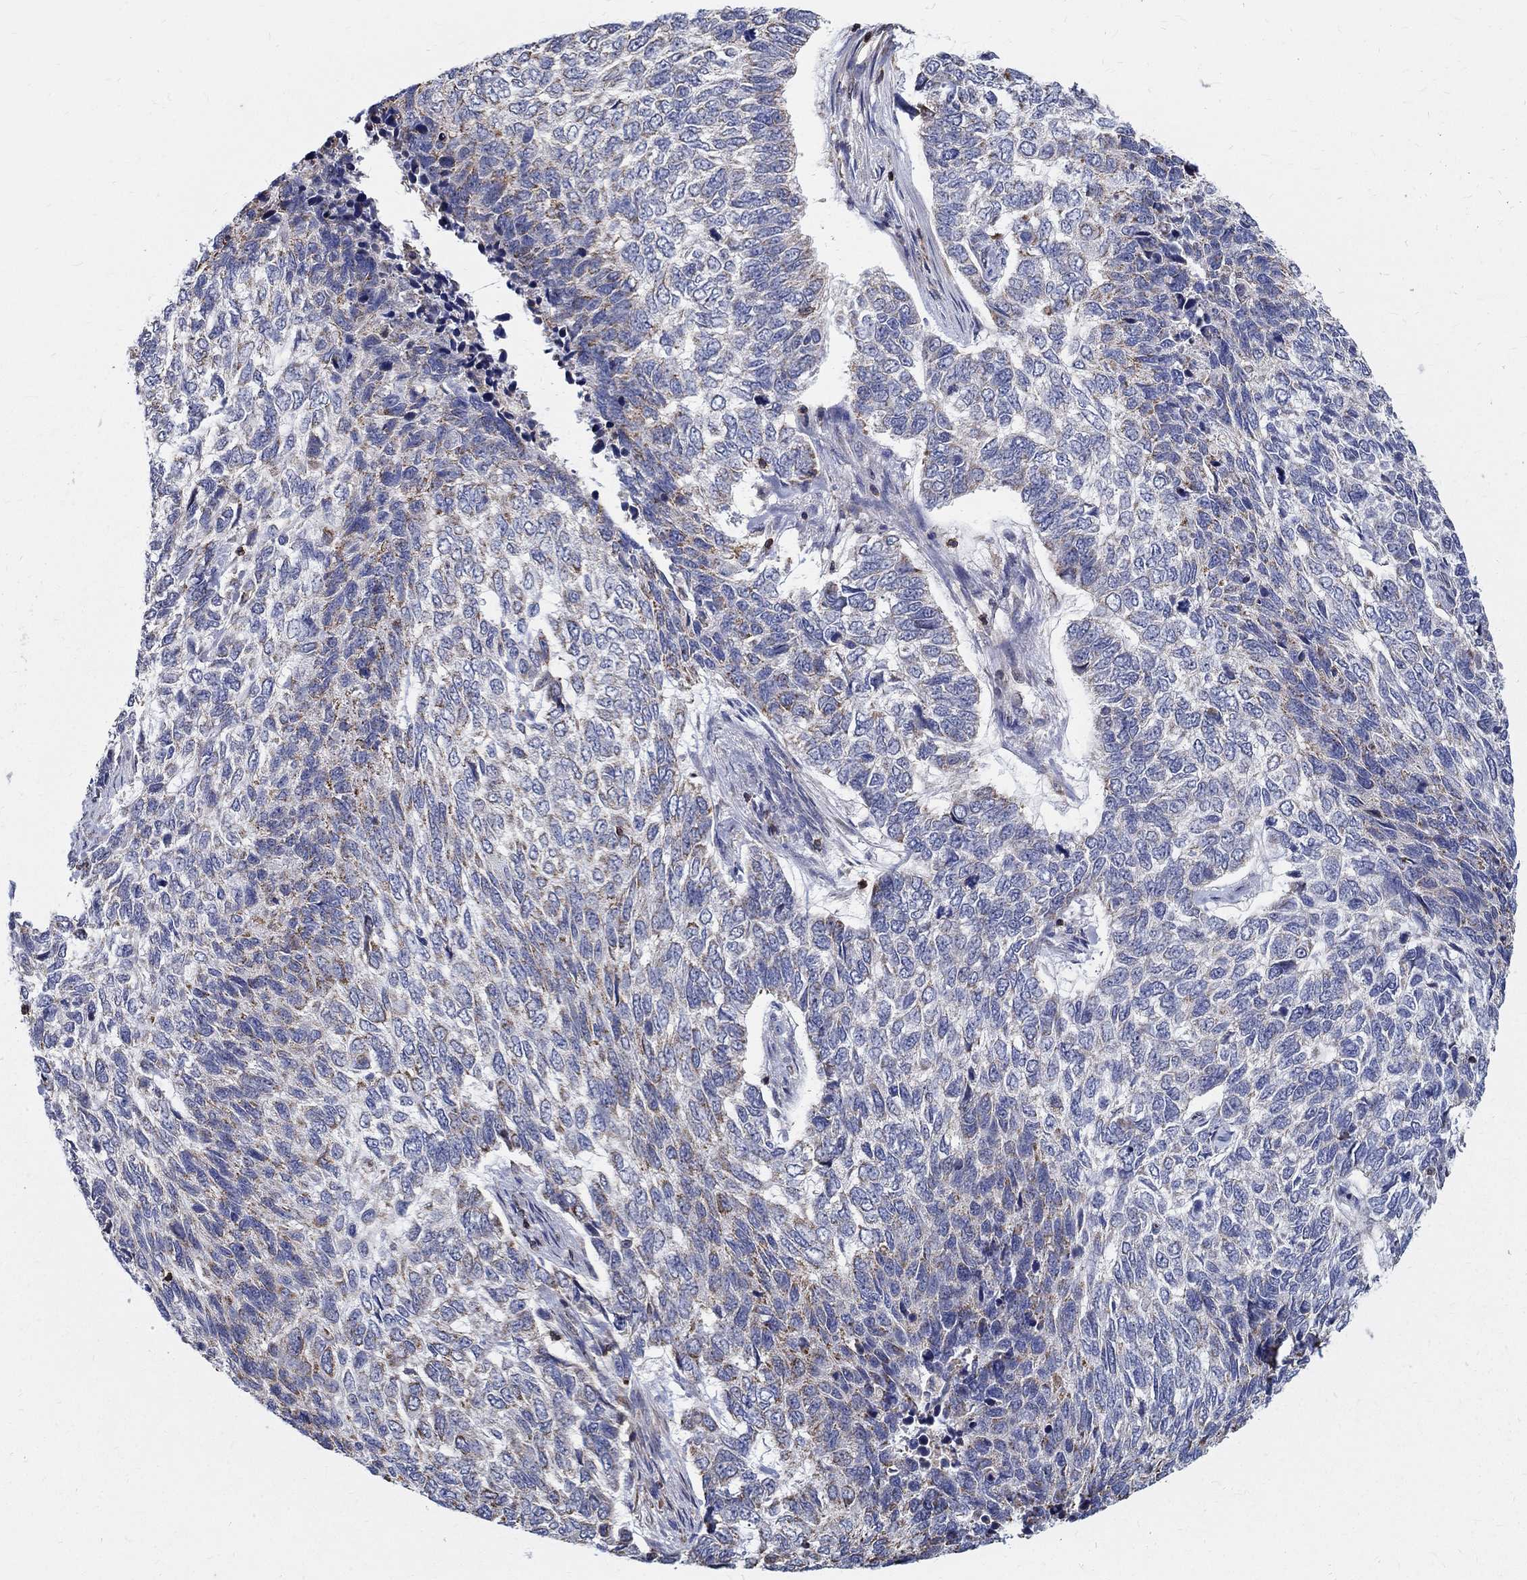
{"staining": {"intensity": "negative", "quantity": "none", "location": "none"}, "tissue": "skin cancer", "cell_type": "Tumor cells", "image_type": "cancer", "snomed": [{"axis": "morphology", "description": "Basal cell carcinoma"}, {"axis": "topography", "description": "Skin"}], "caption": "DAB immunohistochemical staining of skin cancer displays no significant positivity in tumor cells. (DAB (3,3'-diaminobenzidine) immunohistochemistry with hematoxylin counter stain).", "gene": "AGAP2", "patient": {"sex": "female", "age": 65}}